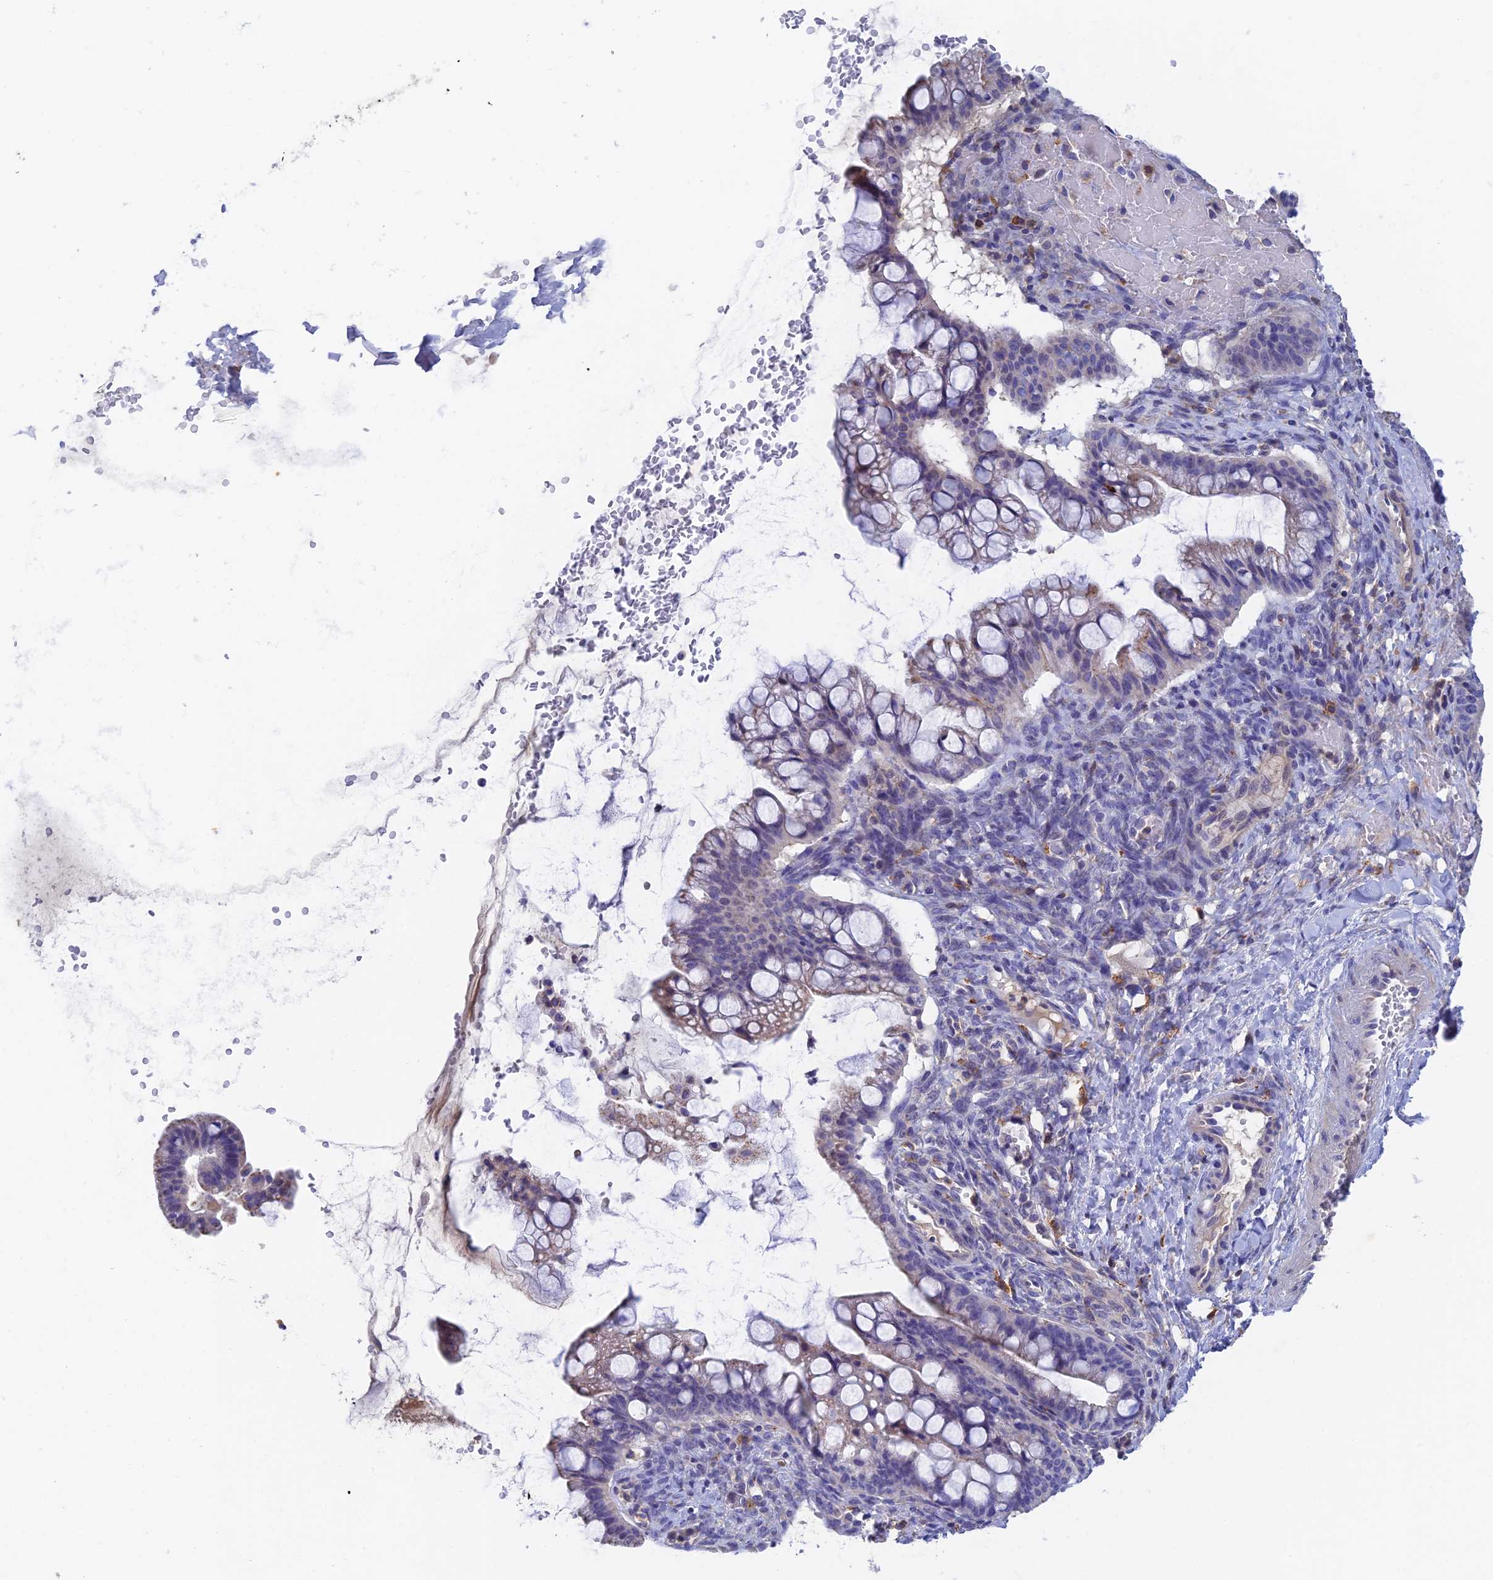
{"staining": {"intensity": "negative", "quantity": "none", "location": "none"}, "tissue": "ovarian cancer", "cell_type": "Tumor cells", "image_type": "cancer", "snomed": [{"axis": "morphology", "description": "Cystadenocarcinoma, mucinous, NOS"}, {"axis": "topography", "description": "Ovary"}], "caption": "Ovarian cancer (mucinous cystadenocarcinoma) was stained to show a protein in brown. There is no significant positivity in tumor cells.", "gene": "RPGRIP1L", "patient": {"sex": "female", "age": 73}}